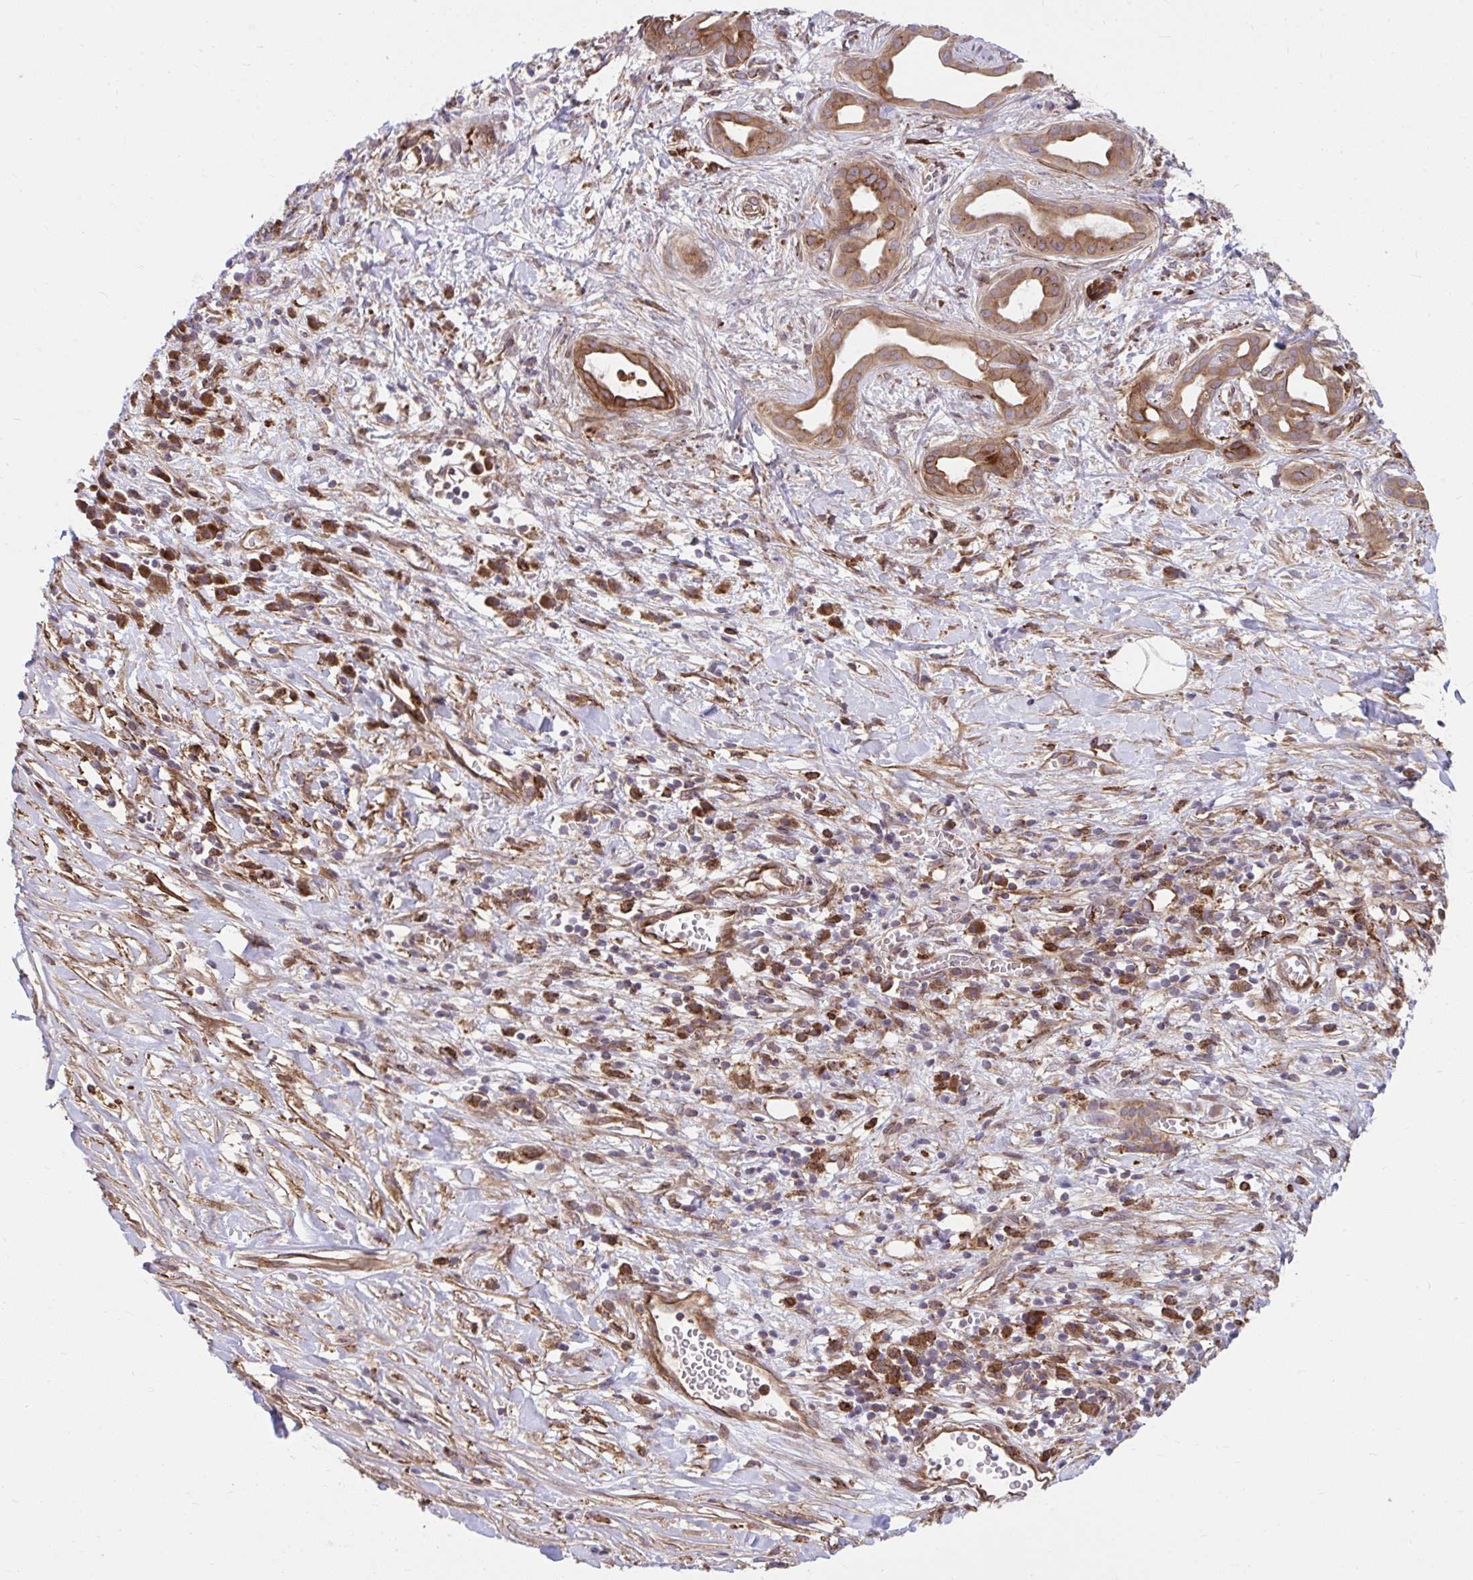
{"staining": {"intensity": "moderate", "quantity": ">75%", "location": "cytoplasmic/membranous"}, "tissue": "pancreatic cancer", "cell_type": "Tumor cells", "image_type": "cancer", "snomed": [{"axis": "morphology", "description": "Adenocarcinoma, NOS"}, {"axis": "topography", "description": "Pancreas"}], "caption": "Adenocarcinoma (pancreatic) stained with a brown dye shows moderate cytoplasmic/membranous positive expression in about >75% of tumor cells.", "gene": "STIM2", "patient": {"sex": "male", "age": 61}}